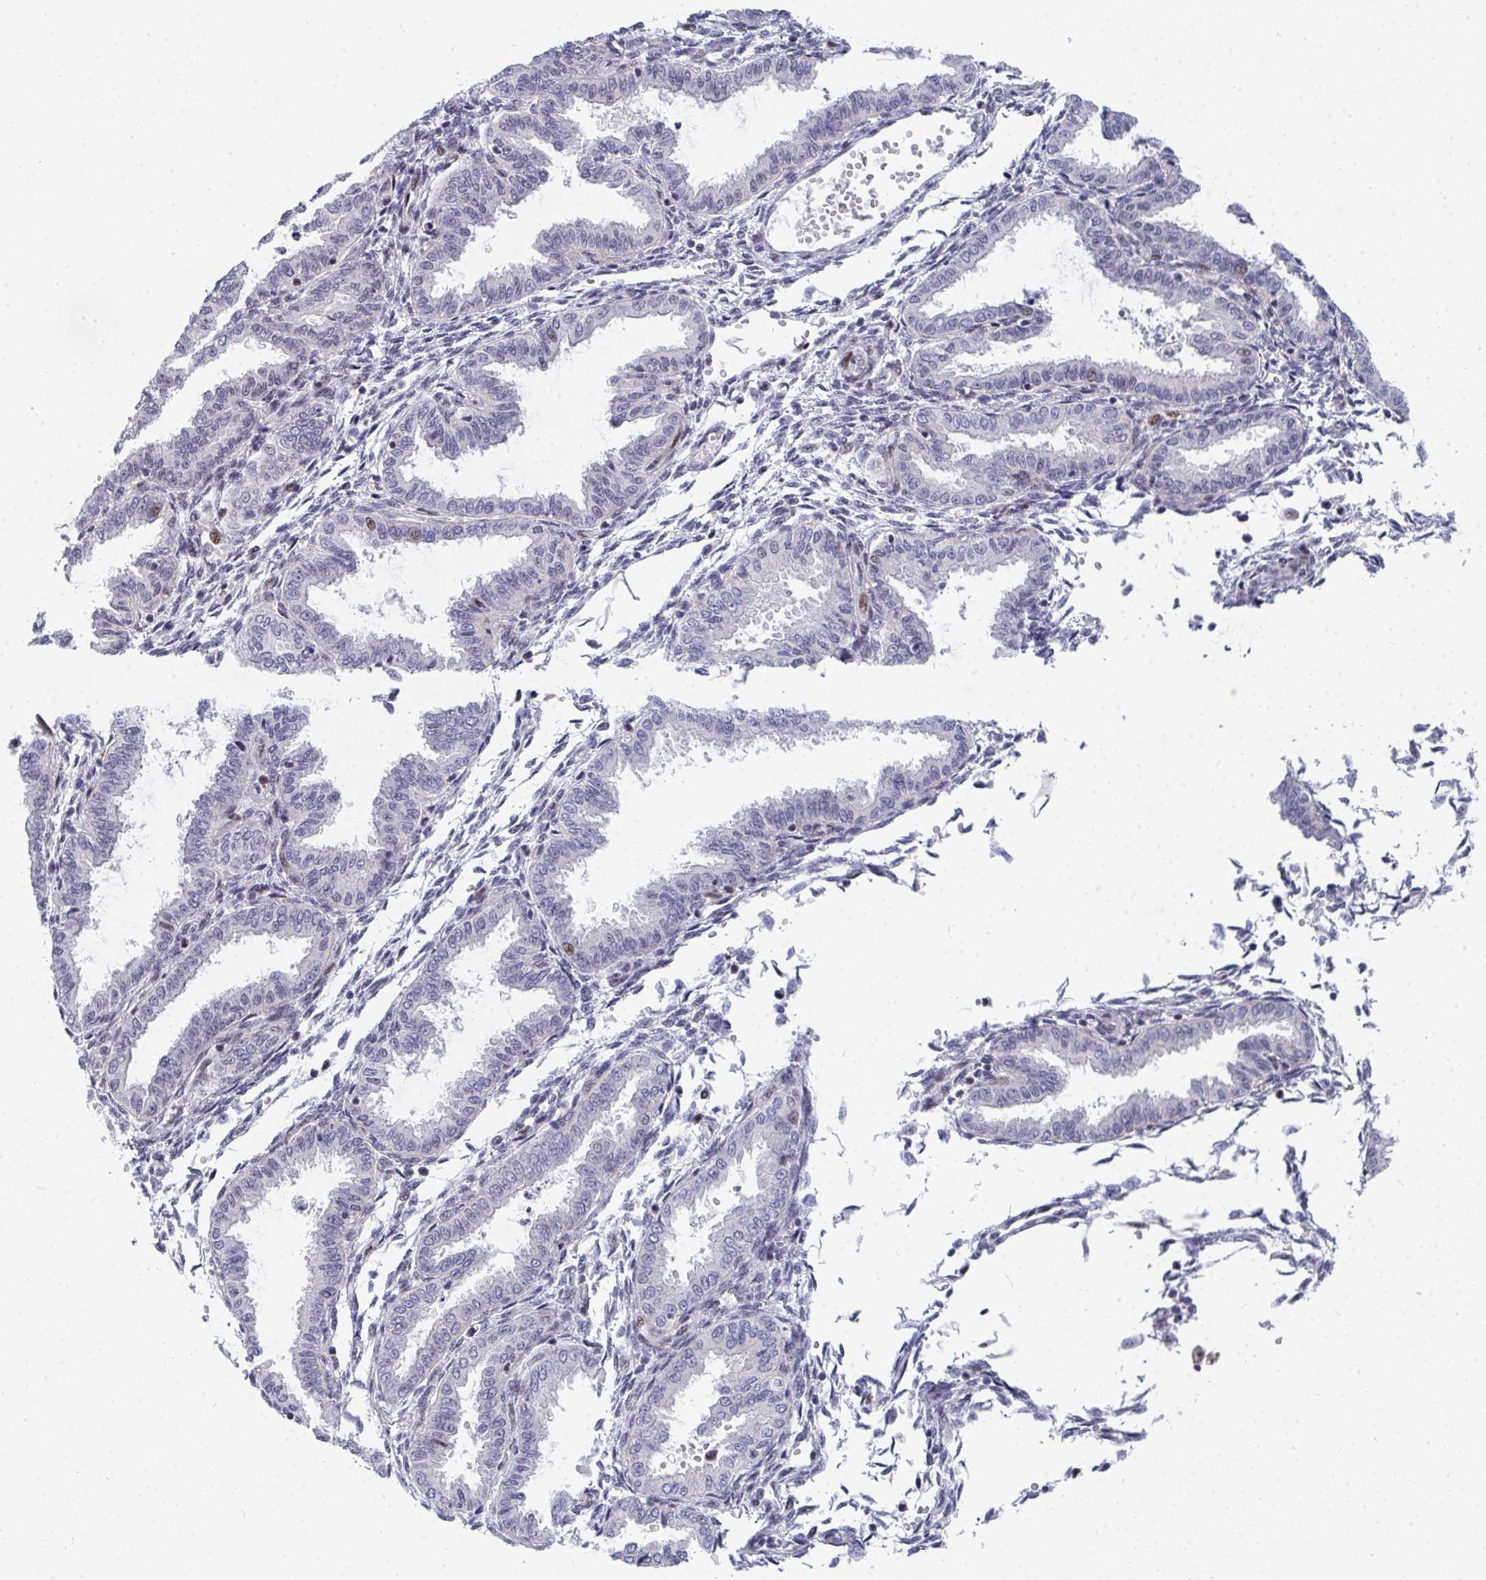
{"staining": {"intensity": "negative", "quantity": "none", "location": "none"}, "tissue": "endometrium", "cell_type": "Cells in endometrial stroma", "image_type": "normal", "snomed": [{"axis": "morphology", "description": "Normal tissue, NOS"}, {"axis": "topography", "description": "Endometrium"}], "caption": "Immunohistochemistry micrograph of unremarkable endometrium: endometrium stained with DAB exhibits no significant protein staining in cells in endometrial stroma. (DAB IHC with hematoxylin counter stain).", "gene": "ZIC3", "patient": {"sex": "female", "age": 33}}